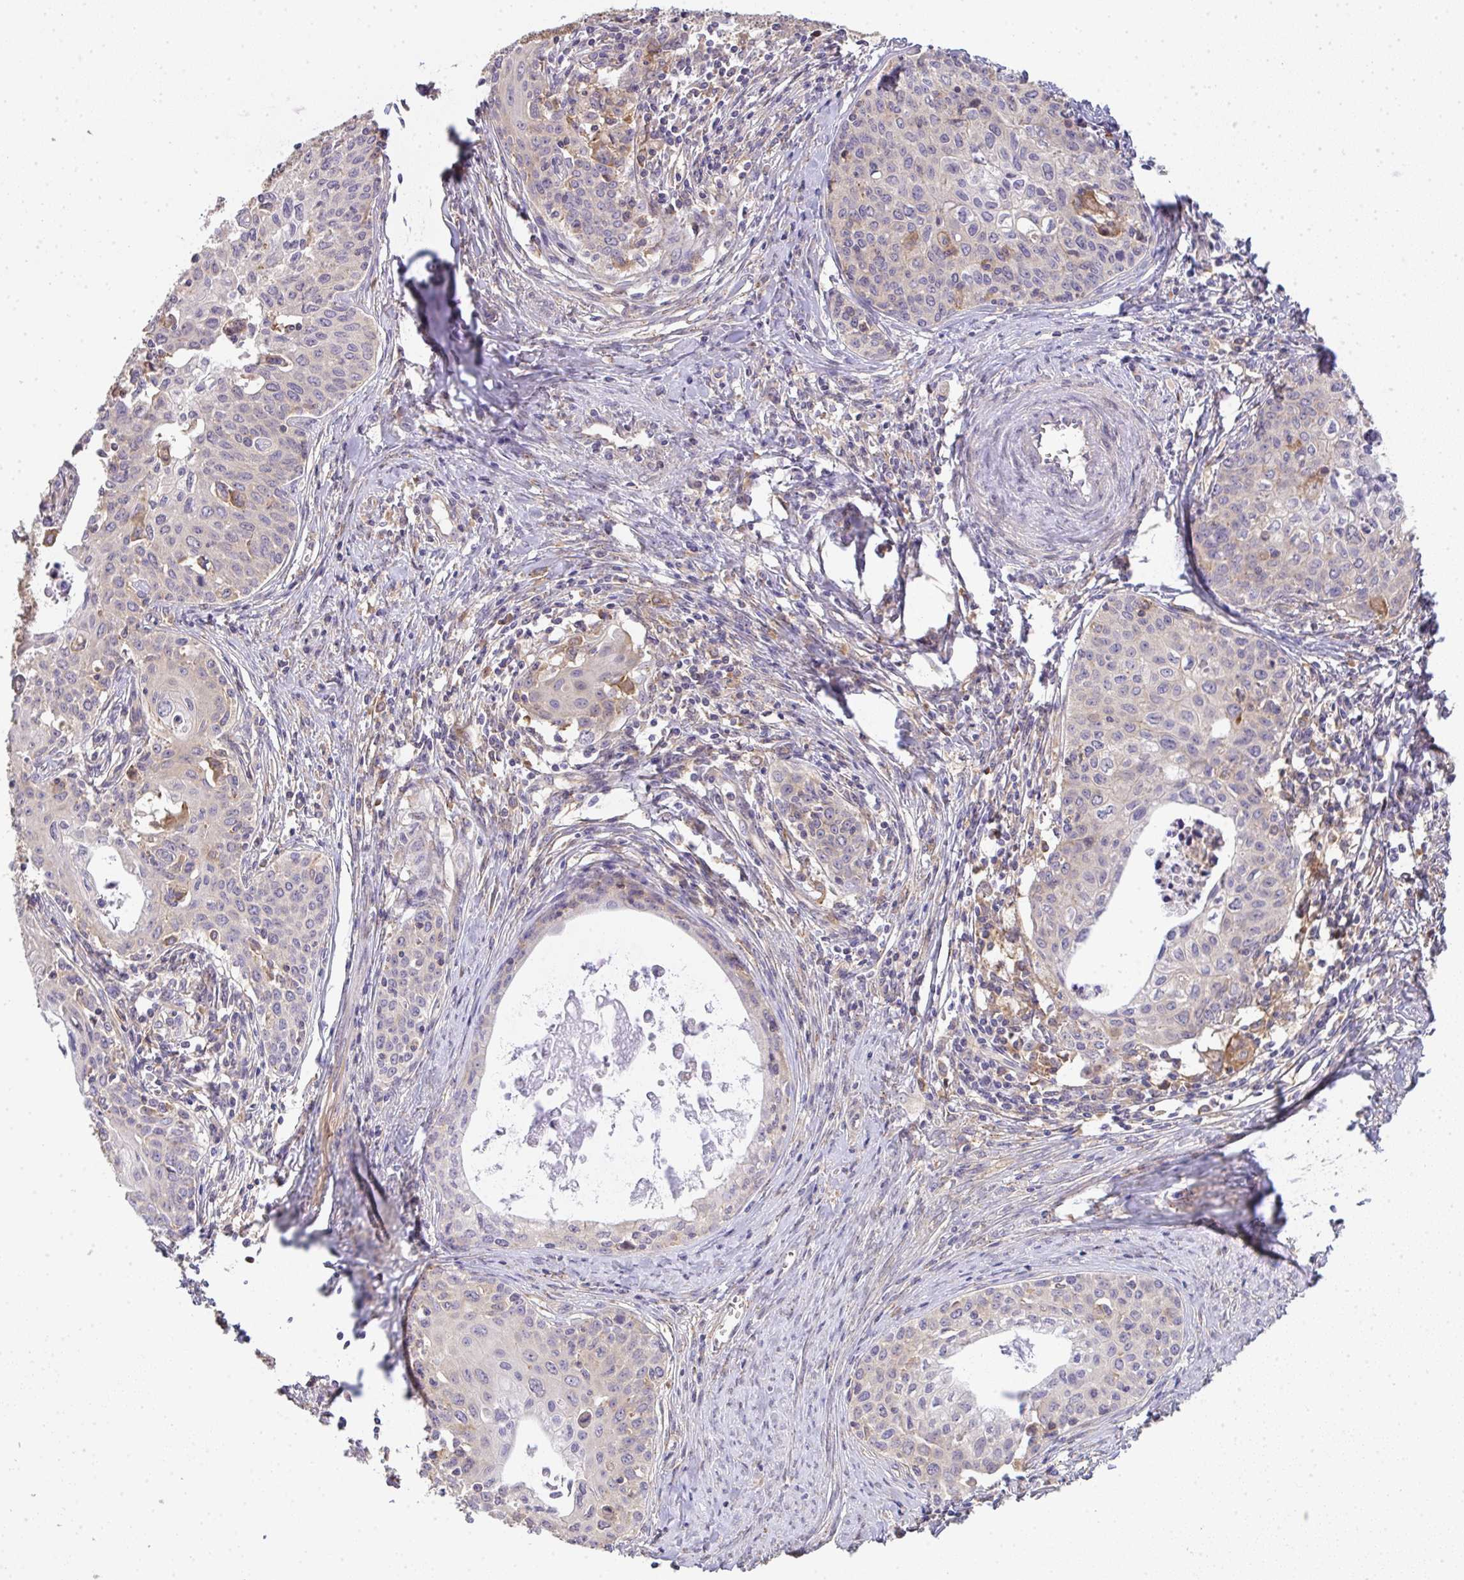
{"staining": {"intensity": "negative", "quantity": "none", "location": "none"}, "tissue": "cervical cancer", "cell_type": "Tumor cells", "image_type": "cancer", "snomed": [{"axis": "morphology", "description": "Squamous cell carcinoma, NOS"}, {"axis": "morphology", "description": "Adenocarcinoma, NOS"}, {"axis": "topography", "description": "Cervix"}], "caption": "Immunohistochemistry (IHC) of human cervical cancer shows no positivity in tumor cells.", "gene": "EEF1AKMT1", "patient": {"sex": "female", "age": 52}}